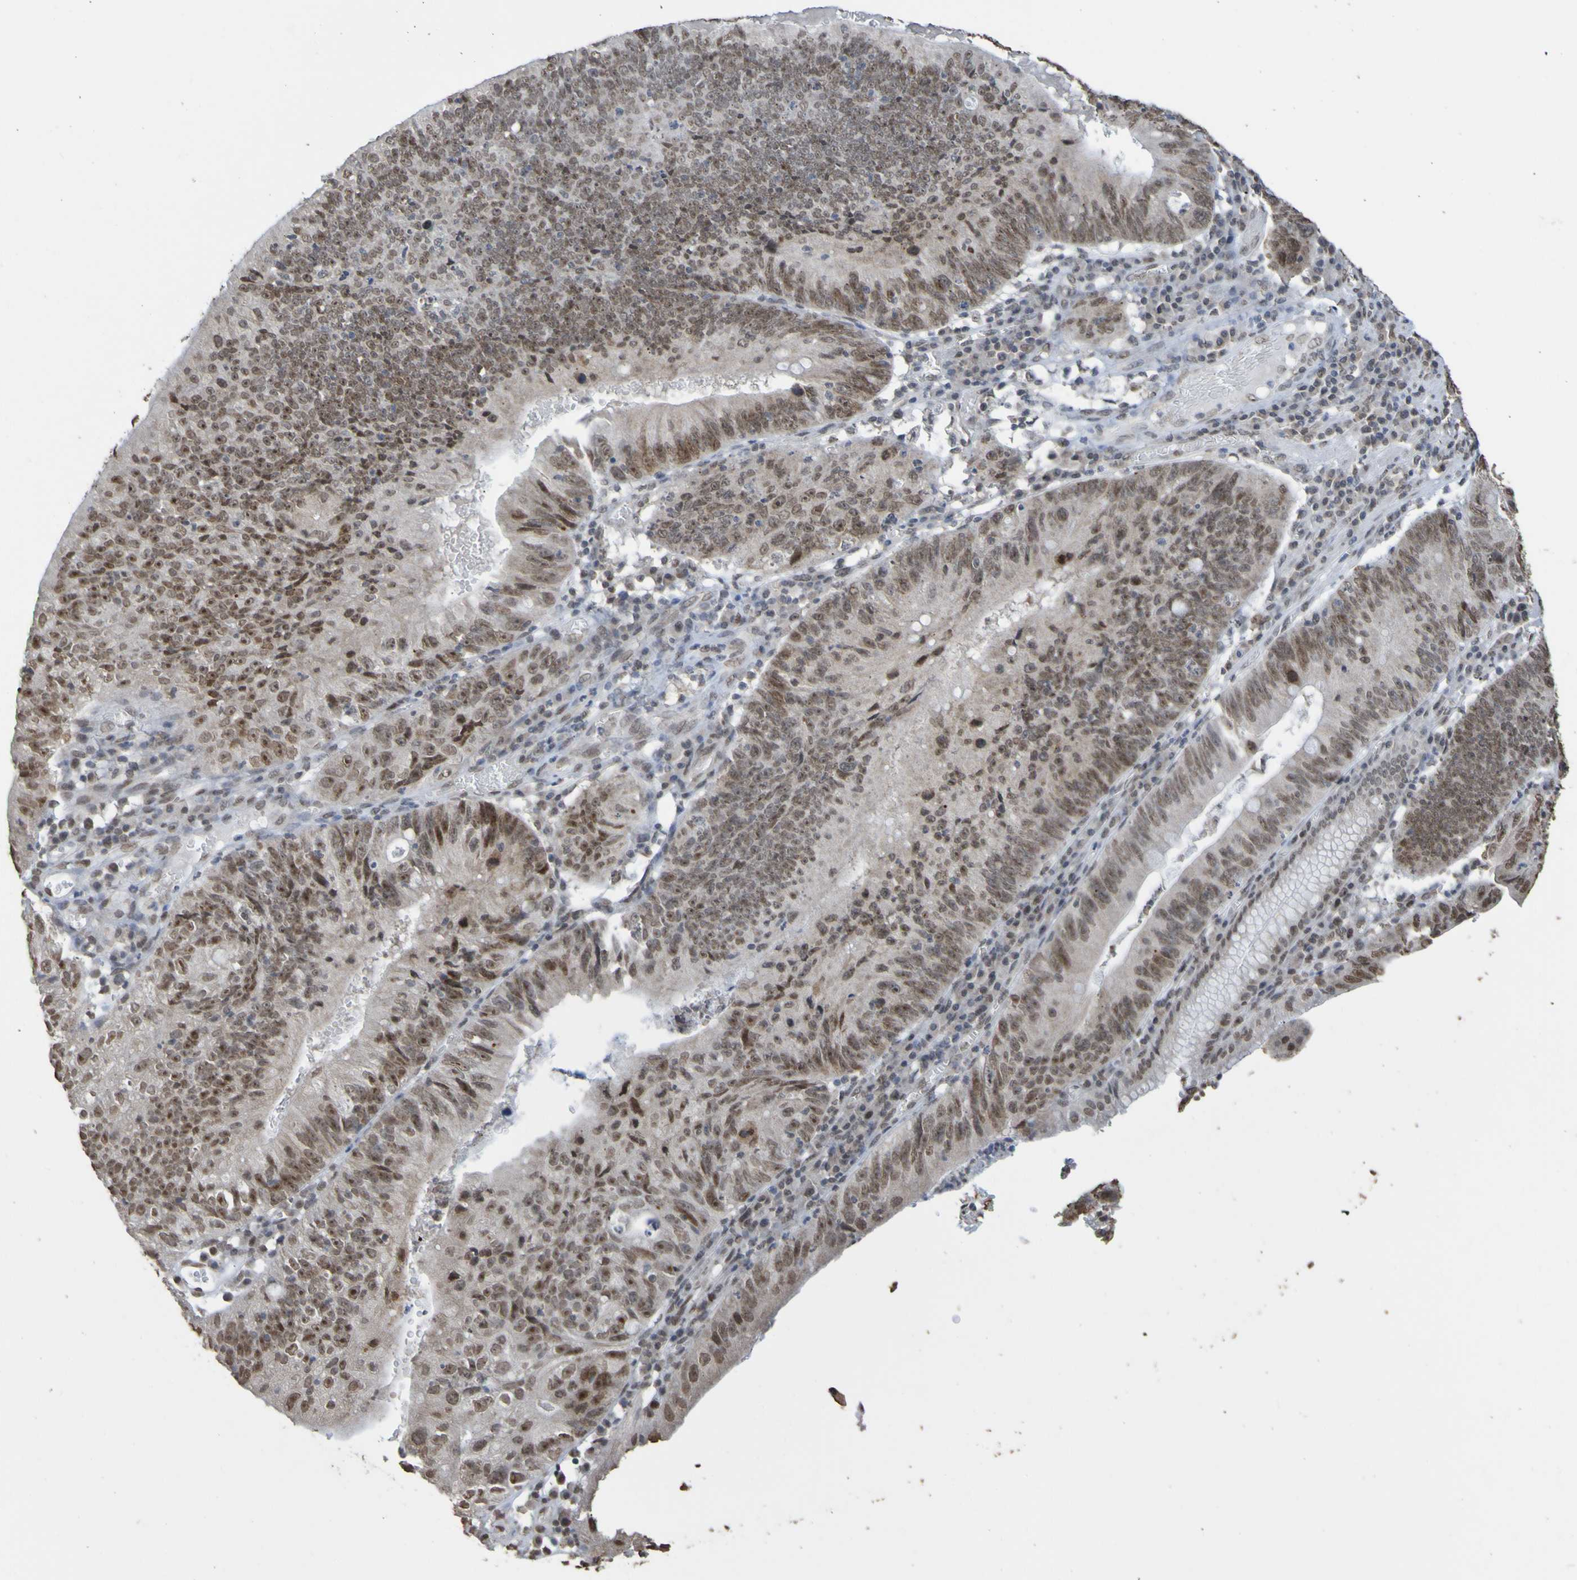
{"staining": {"intensity": "weak", "quantity": "25%-75%", "location": "nuclear"}, "tissue": "stomach cancer", "cell_type": "Tumor cells", "image_type": "cancer", "snomed": [{"axis": "morphology", "description": "Adenocarcinoma, NOS"}, {"axis": "topography", "description": "Stomach"}], "caption": "Stomach cancer (adenocarcinoma) stained for a protein (brown) displays weak nuclear positive expression in about 25%-75% of tumor cells.", "gene": "ALKBH2", "patient": {"sex": "male", "age": 59}}